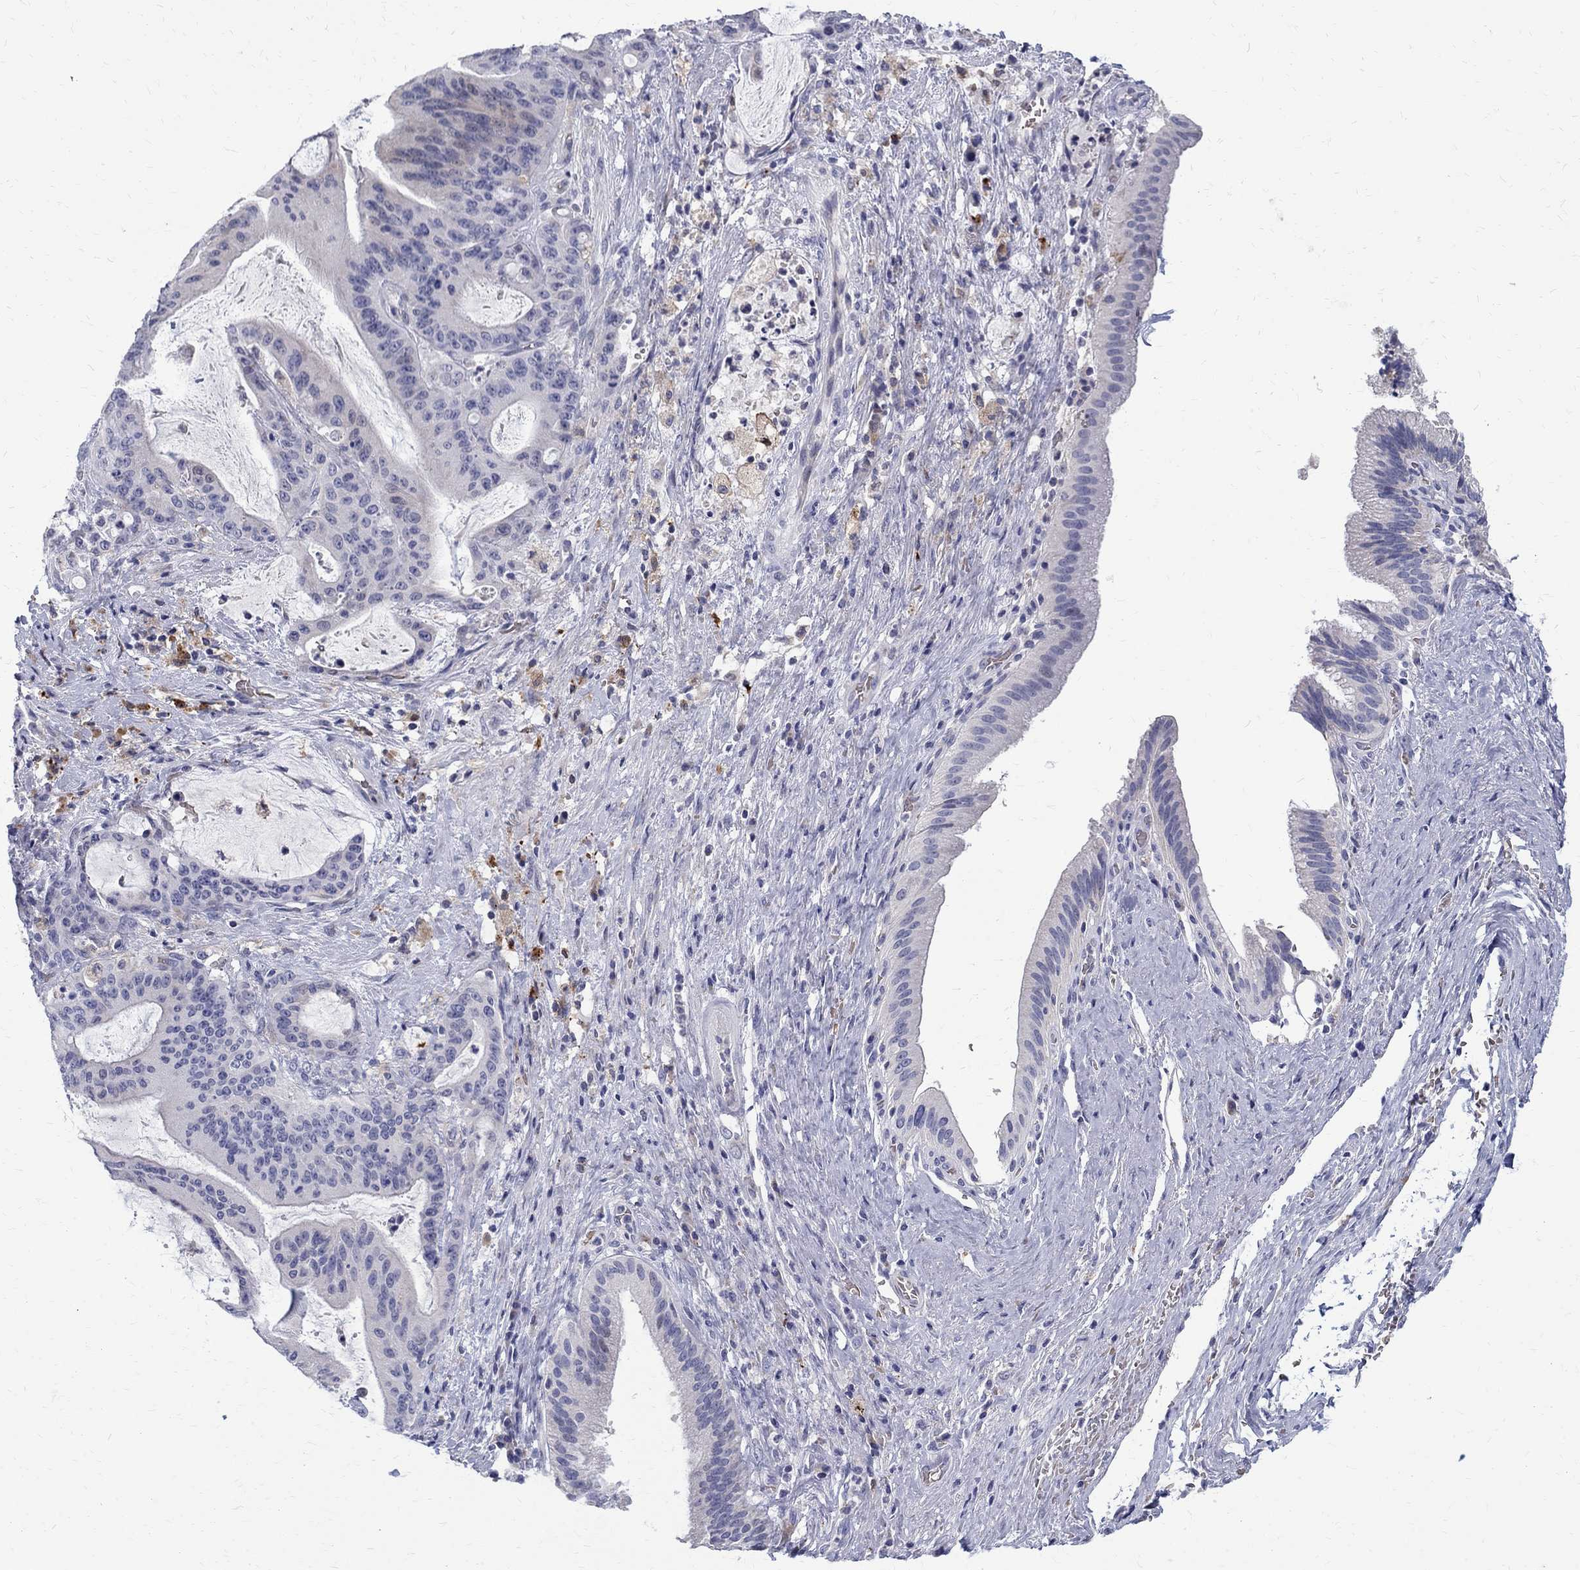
{"staining": {"intensity": "negative", "quantity": "none", "location": "none"}, "tissue": "liver cancer", "cell_type": "Tumor cells", "image_type": "cancer", "snomed": [{"axis": "morphology", "description": "Cholangiocarcinoma"}, {"axis": "topography", "description": "Liver"}], "caption": "There is no significant staining in tumor cells of liver cholangiocarcinoma.", "gene": "AGER", "patient": {"sex": "female", "age": 73}}